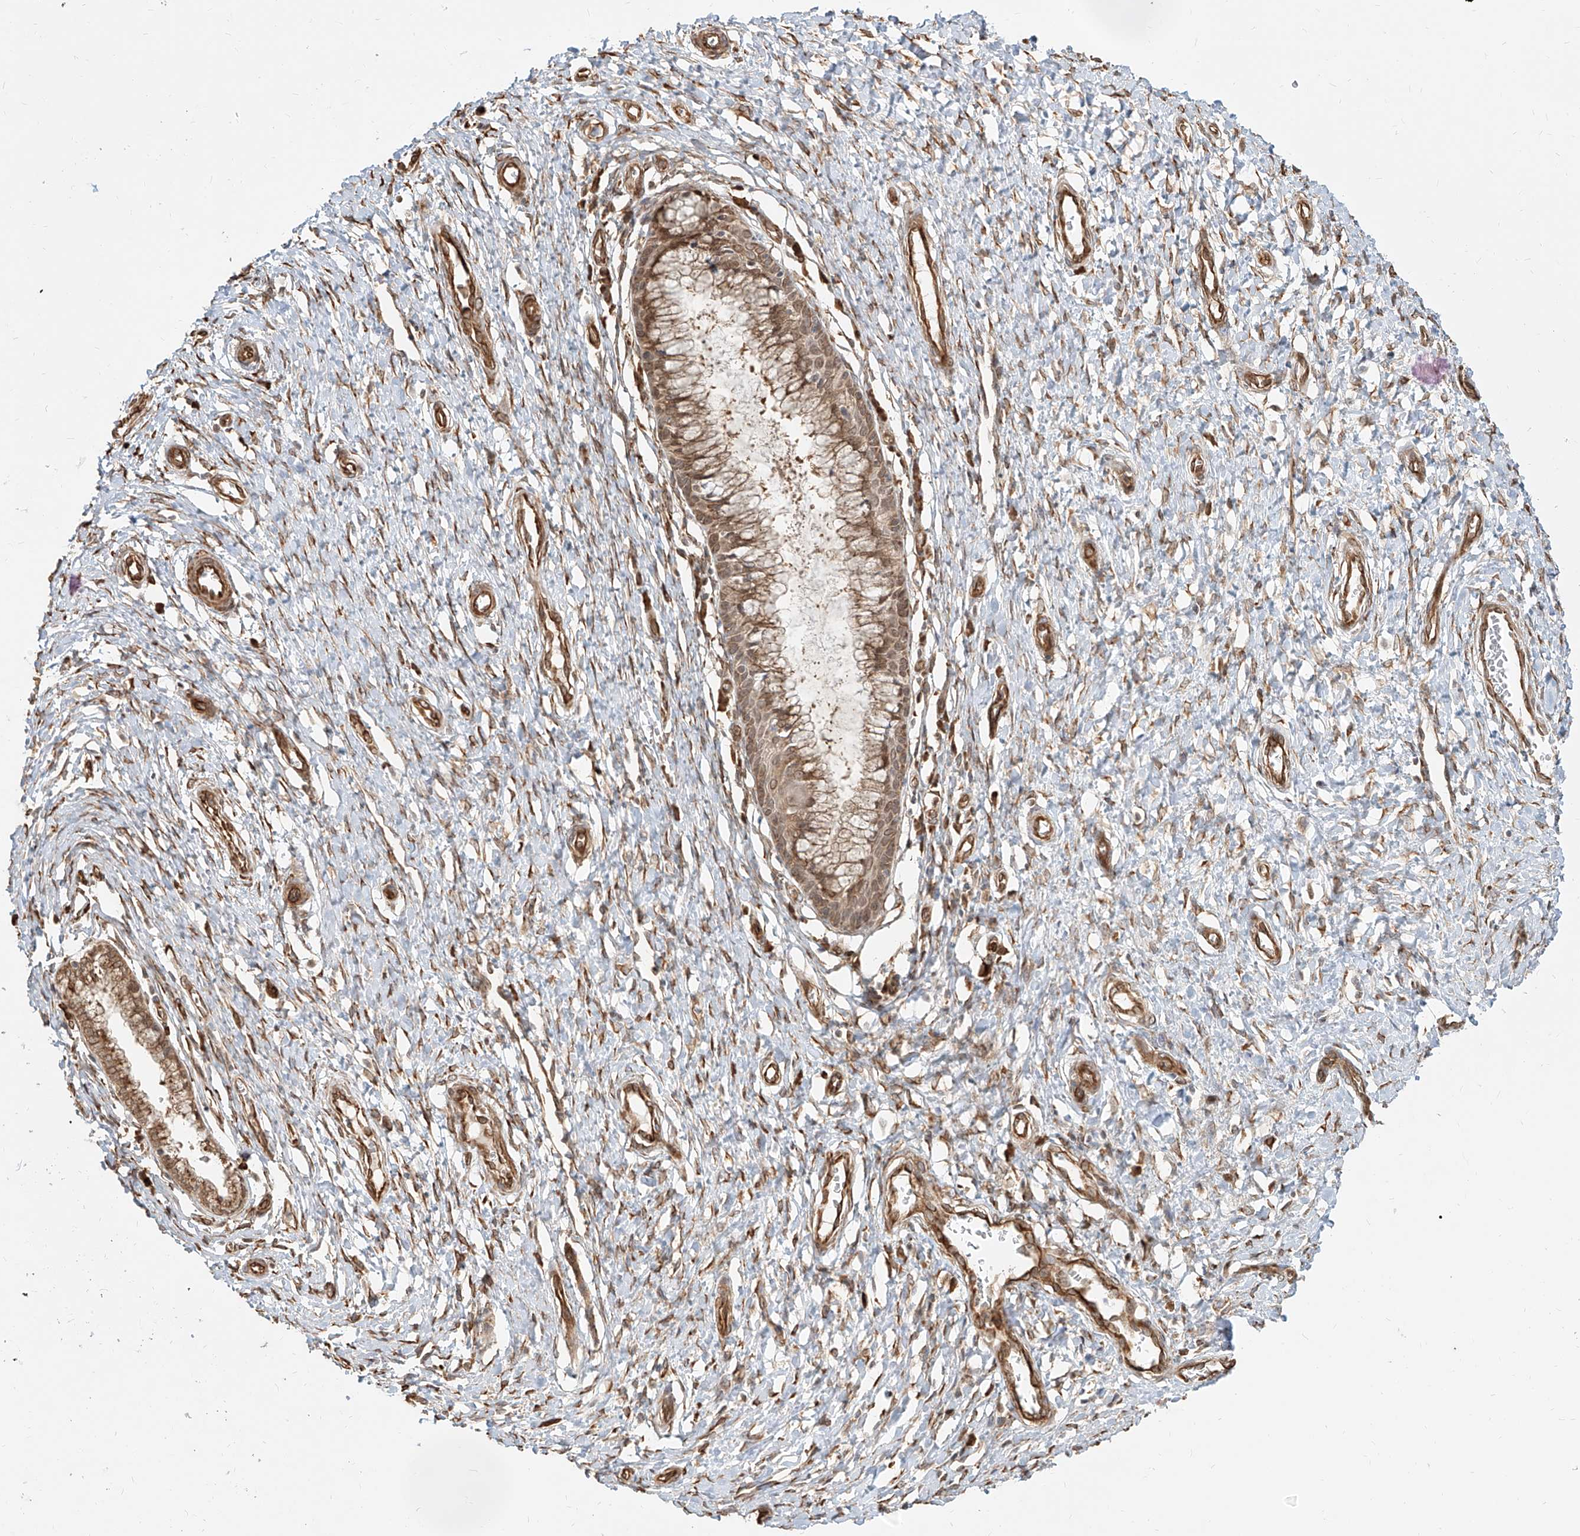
{"staining": {"intensity": "moderate", "quantity": ">75%", "location": "cytoplasmic/membranous"}, "tissue": "cervix", "cell_type": "Glandular cells", "image_type": "normal", "snomed": [{"axis": "morphology", "description": "Normal tissue, NOS"}, {"axis": "topography", "description": "Cervix"}], "caption": "This is an image of immunohistochemistry staining of benign cervix, which shows moderate expression in the cytoplasmic/membranous of glandular cells.", "gene": "UBE2K", "patient": {"sex": "female", "age": 55}}